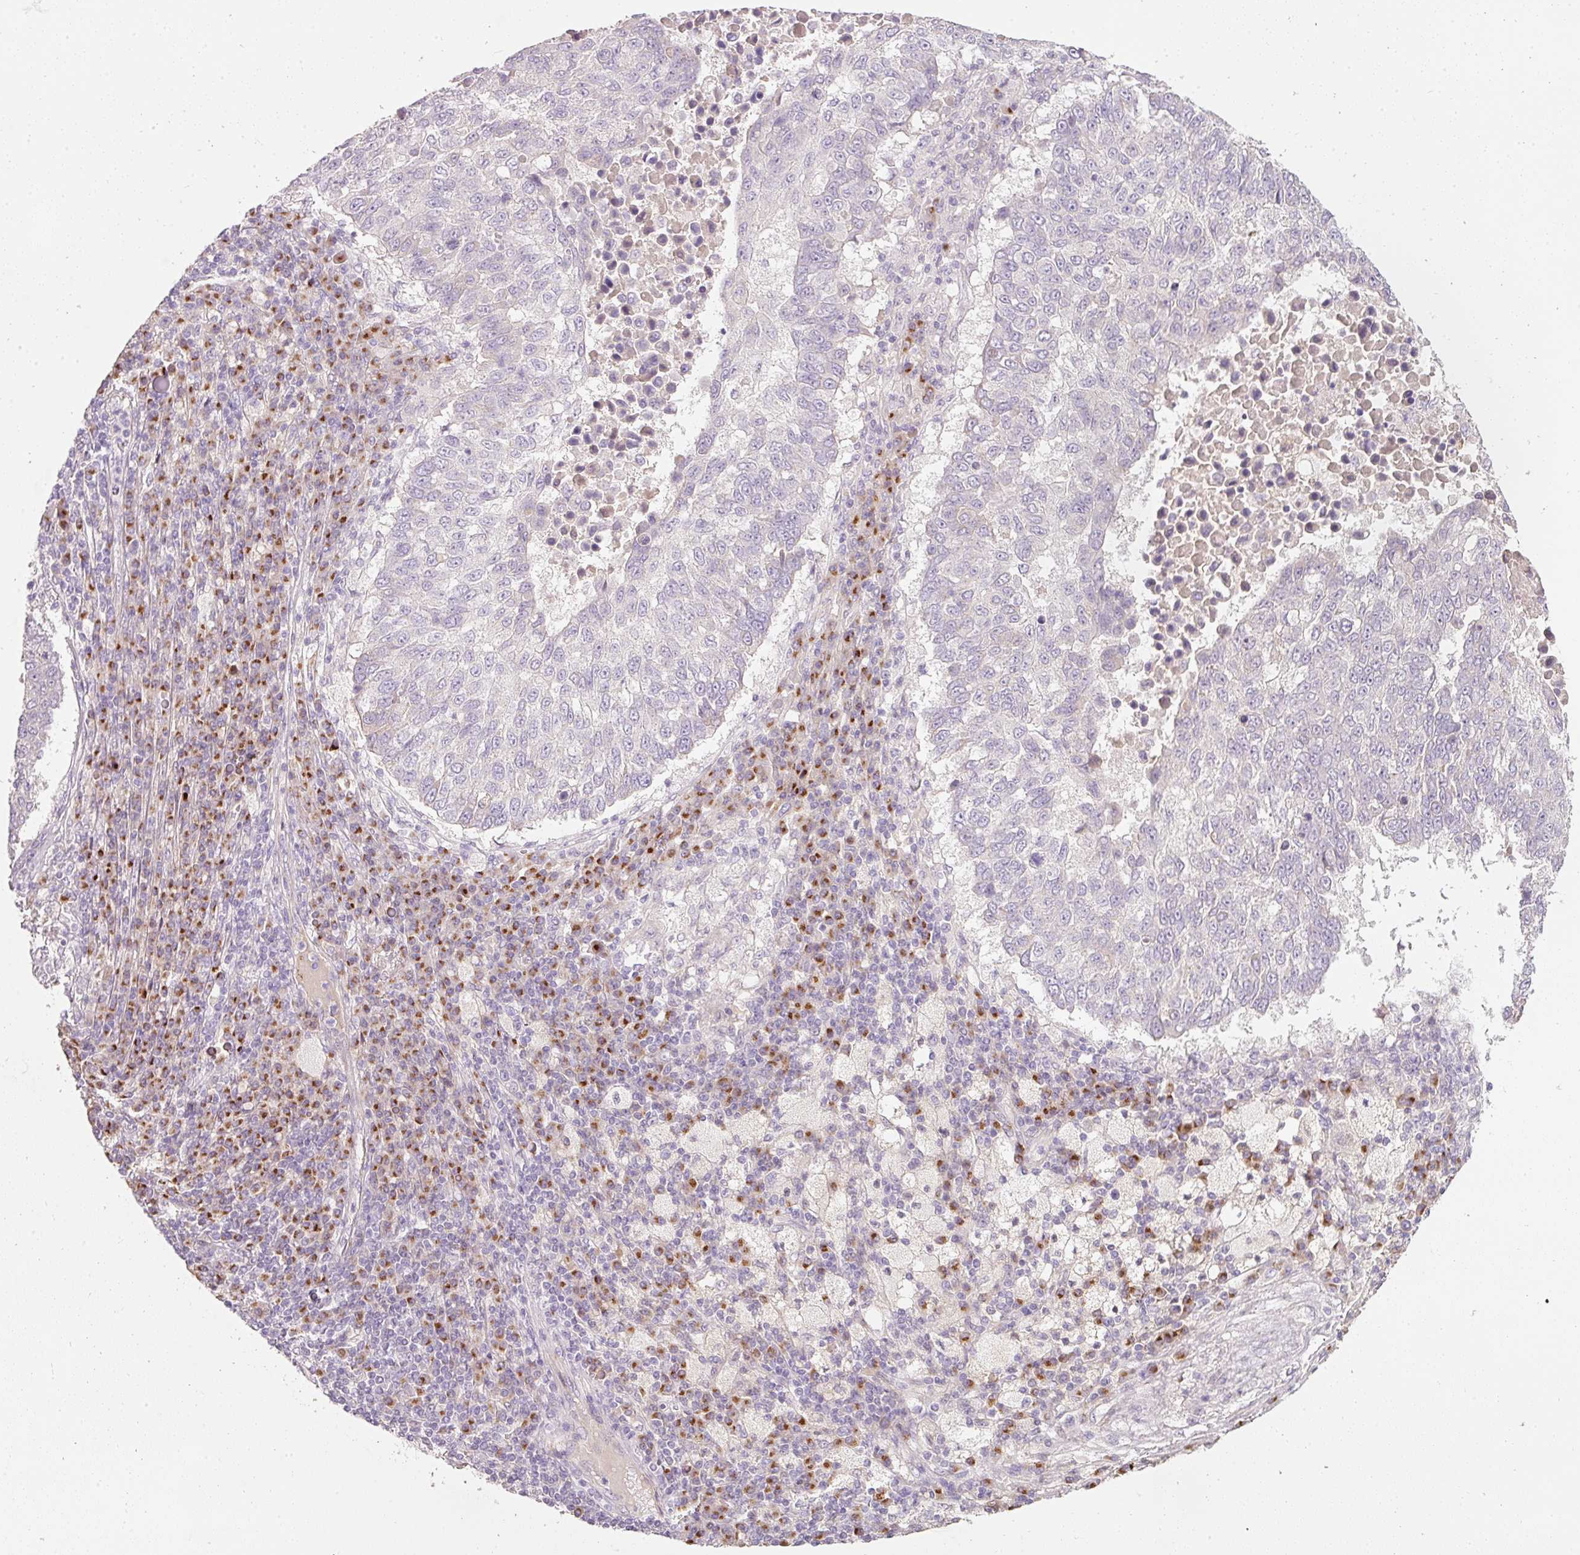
{"staining": {"intensity": "negative", "quantity": "none", "location": "none"}, "tissue": "lung cancer", "cell_type": "Tumor cells", "image_type": "cancer", "snomed": [{"axis": "morphology", "description": "Squamous cell carcinoma, NOS"}, {"axis": "topography", "description": "Lung"}], "caption": "This micrograph is of lung cancer (squamous cell carcinoma) stained with IHC to label a protein in brown with the nuclei are counter-stained blue. There is no positivity in tumor cells.", "gene": "NBPF11", "patient": {"sex": "male", "age": 73}}